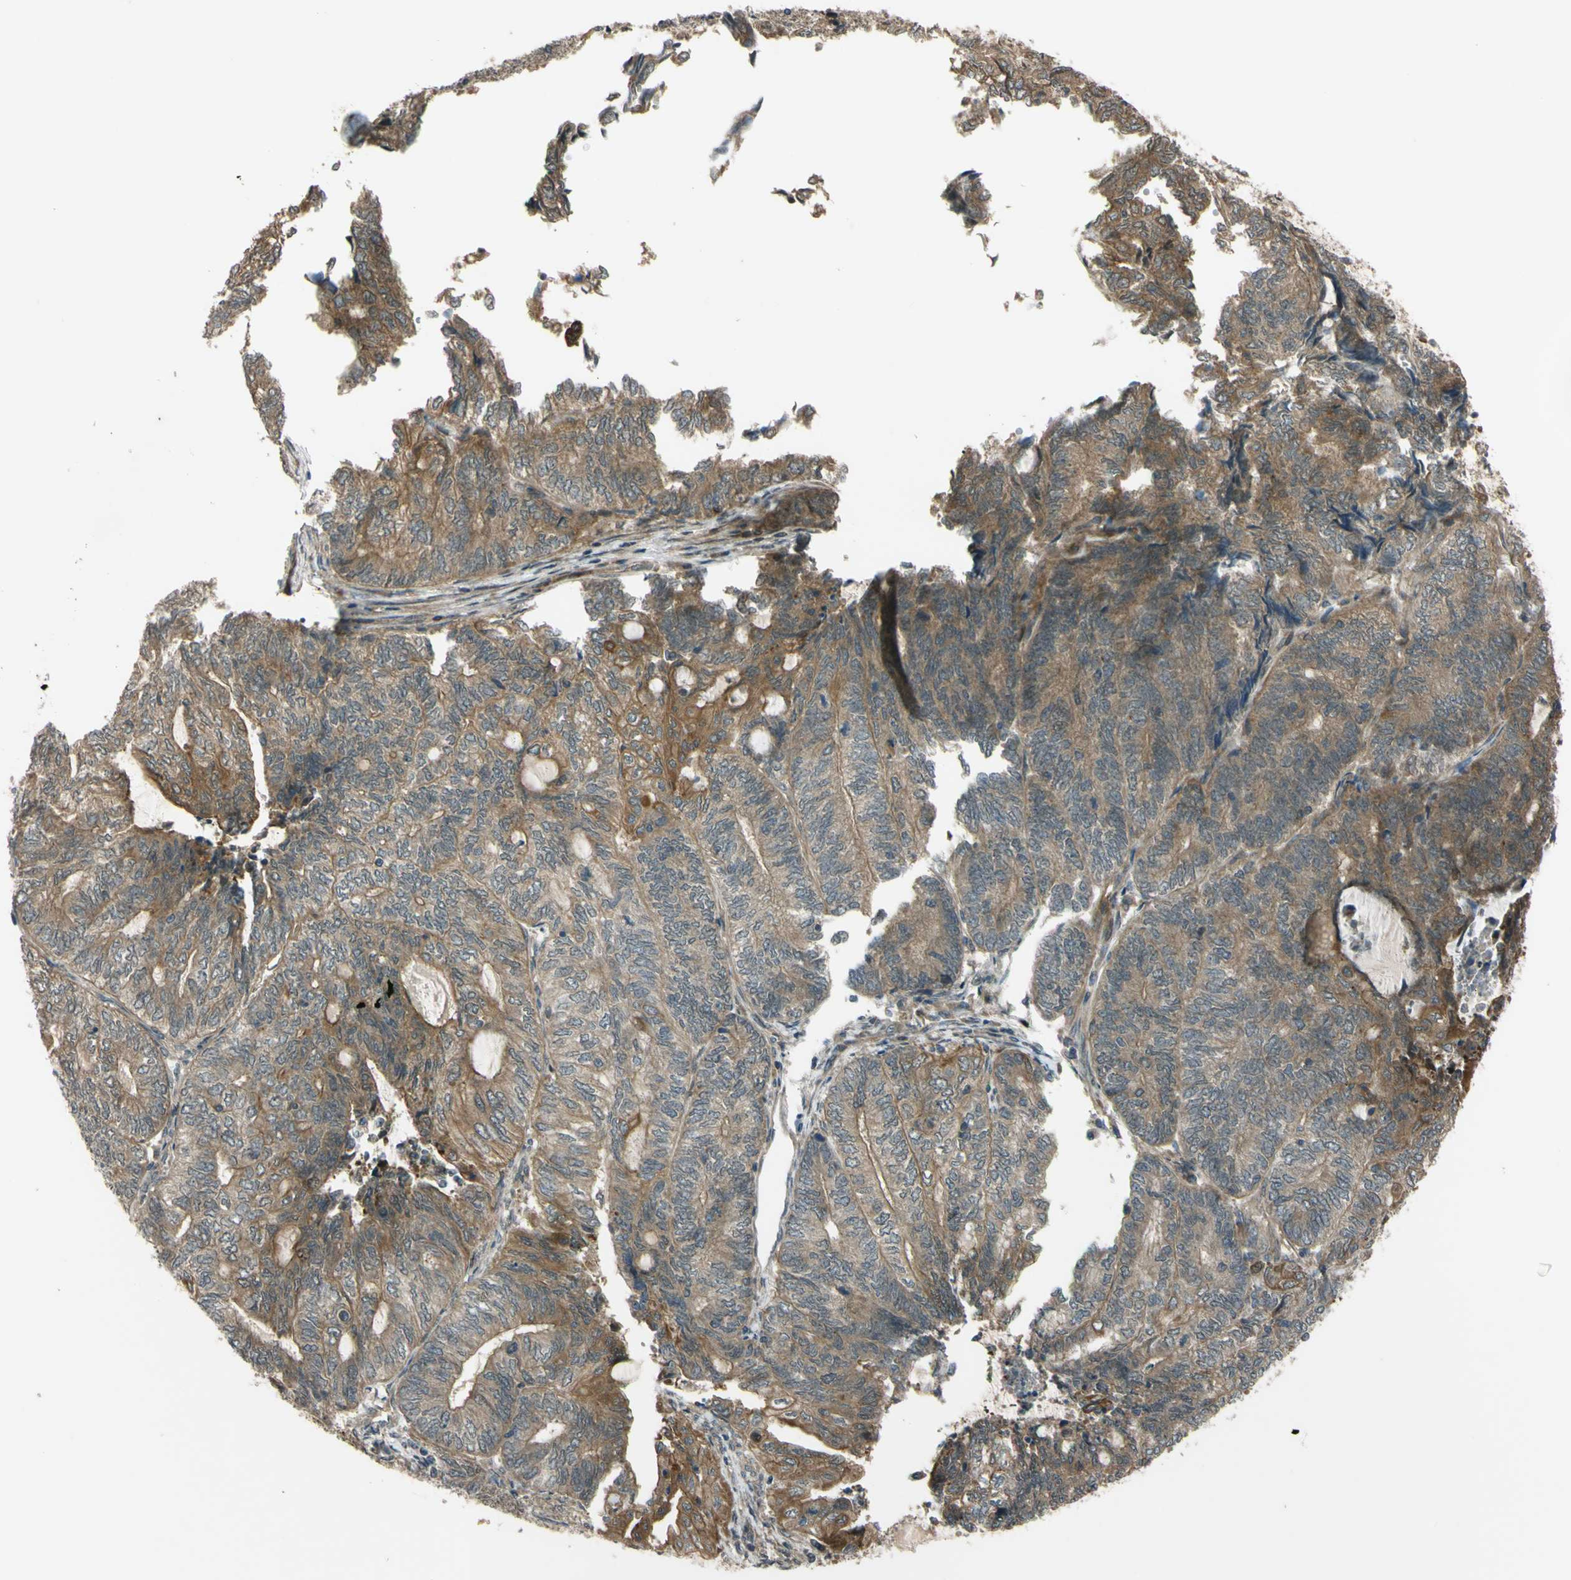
{"staining": {"intensity": "moderate", "quantity": ">75%", "location": "cytoplasmic/membranous"}, "tissue": "endometrial cancer", "cell_type": "Tumor cells", "image_type": "cancer", "snomed": [{"axis": "morphology", "description": "Adenocarcinoma, NOS"}, {"axis": "topography", "description": "Uterus"}, {"axis": "topography", "description": "Endometrium"}], "caption": "Endometrial adenocarcinoma stained with a brown dye shows moderate cytoplasmic/membranous positive expression in about >75% of tumor cells.", "gene": "FLII", "patient": {"sex": "female", "age": 70}}